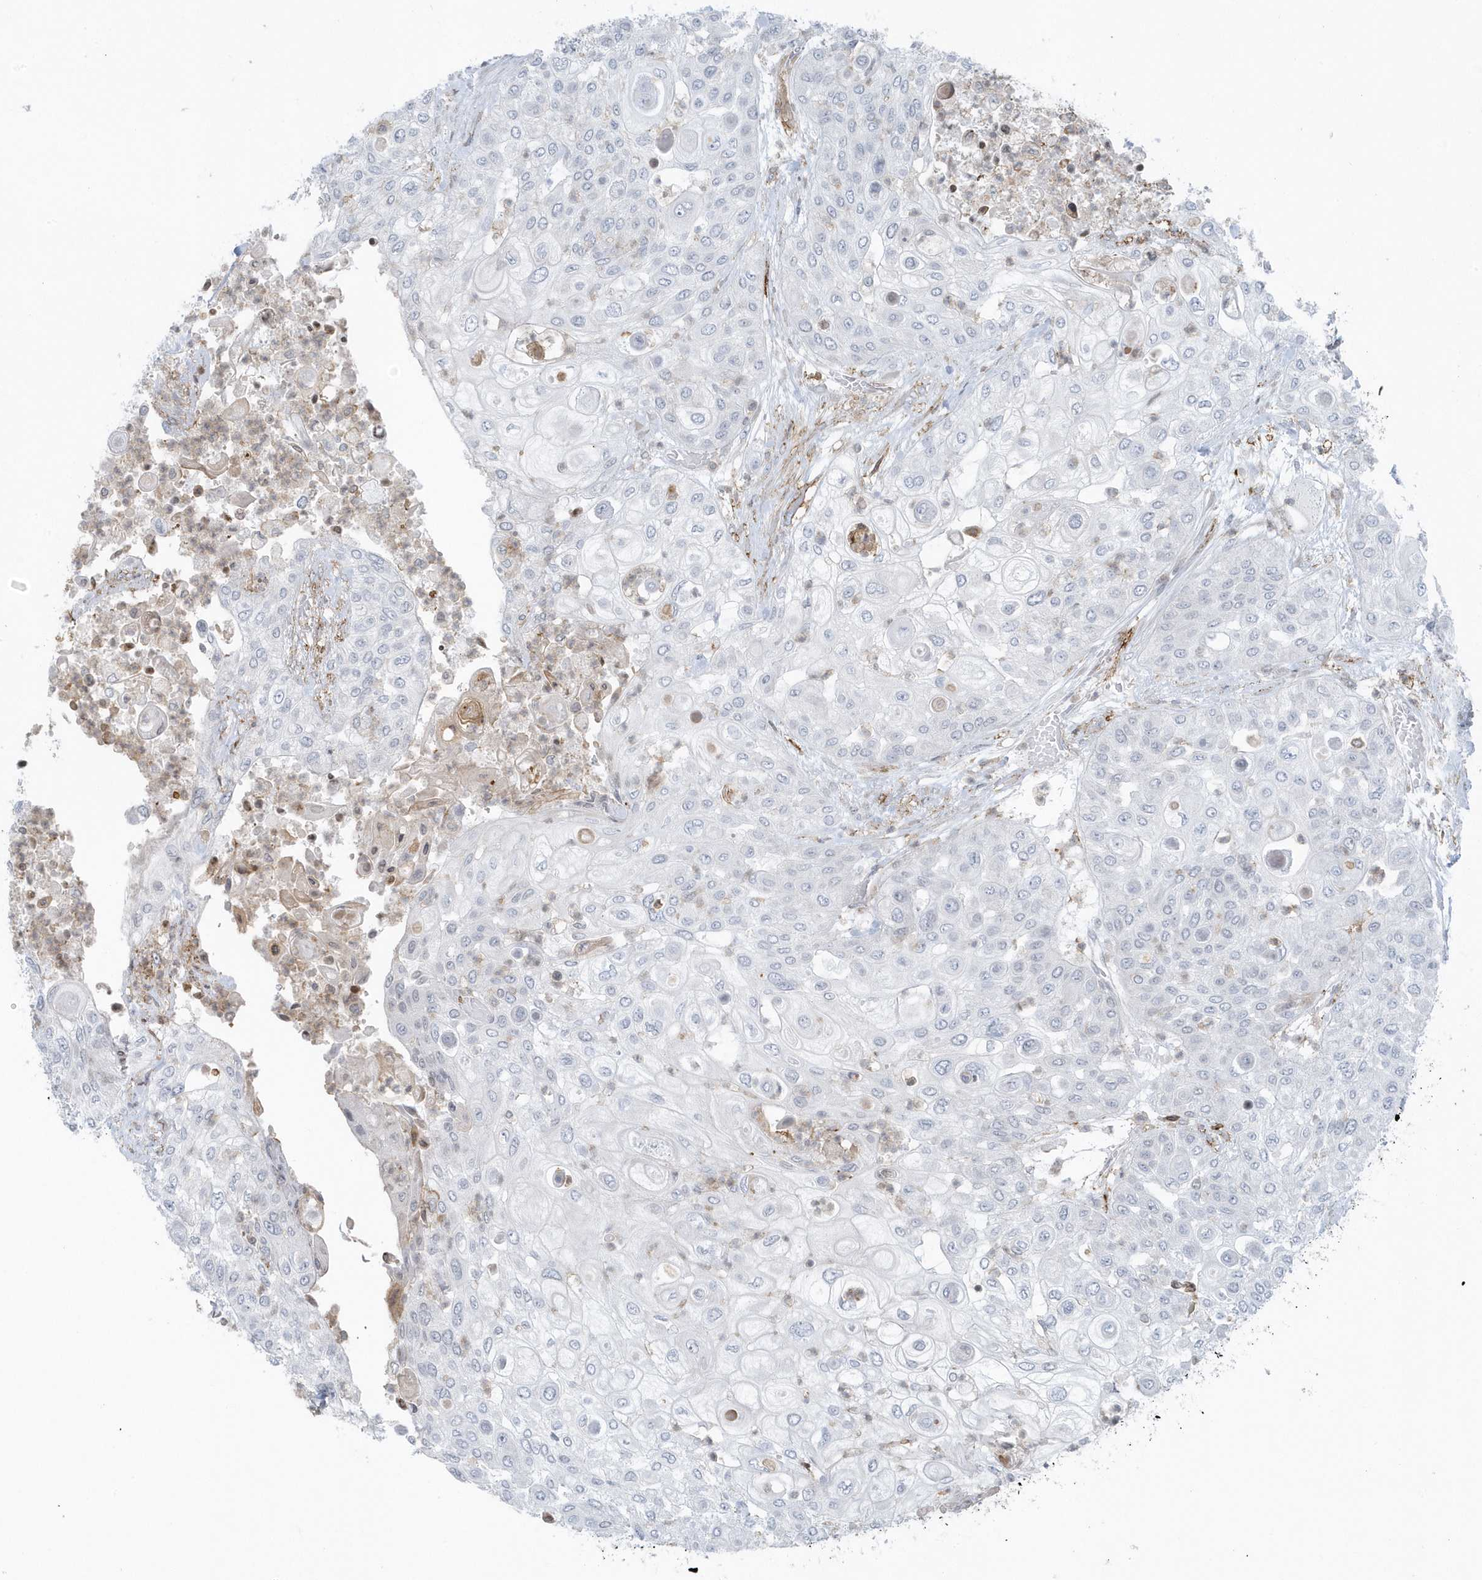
{"staining": {"intensity": "negative", "quantity": "none", "location": "none"}, "tissue": "urothelial cancer", "cell_type": "Tumor cells", "image_type": "cancer", "snomed": [{"axis": "morphology", "description": "Urothelial carcinoma, High grade"}, {"axis": "topography", "description": "Urinary bladder"}], "caption": "There is no significant positivity in tumor cells of high-grade urothelial carcinoma. The staining is performed using DAB brown chromogen with nuclei counter-stained in using hematoxylin.", "gene": "CACNB2", "patient": {"sex": "female", "age": 79}}